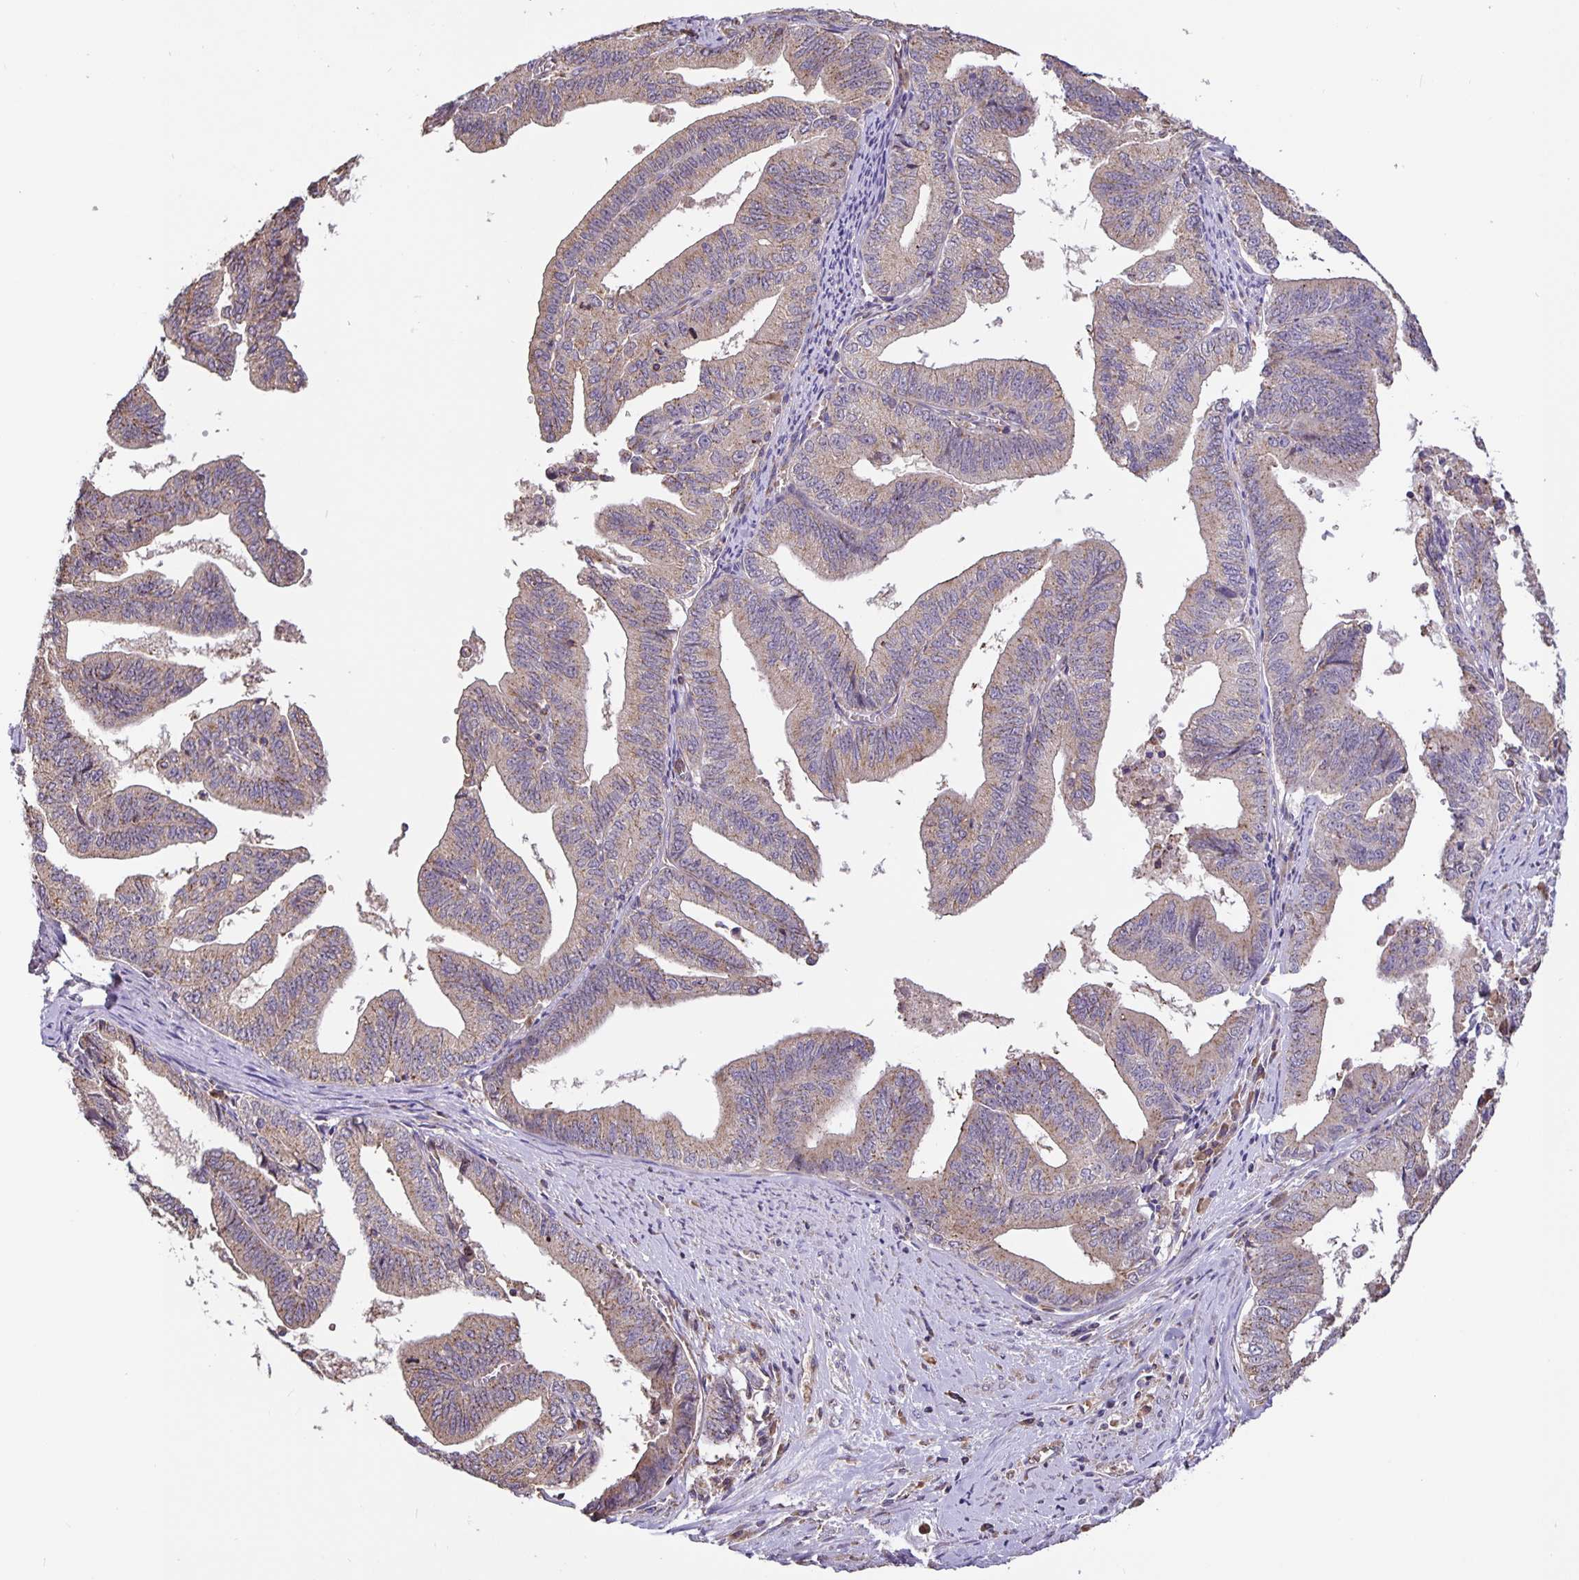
{"staining": {"intensity": "weak", "quantity": ">75%", "location": "cytoplasmic/membranous"}, "tissue": "endometrial cancer", "cell_type": "Tumor cells", "image_type": "cancer", "snomed": [{"axis": "morphology", "description": "Adenocarcinoma, NOS"}, {"axis": "topography", "description": "Endometrium"}], "caption": "Immunohistochemistry (IHC) histopathology image of adenocarcinoma (endometrial) stained for a protein (brown), which displays low levels of weak cytoplasmic/membranous positivity in about >75% of tumor cells.", "gene": "TMEM71", "patient": {"sex": "female", "age": 65}}